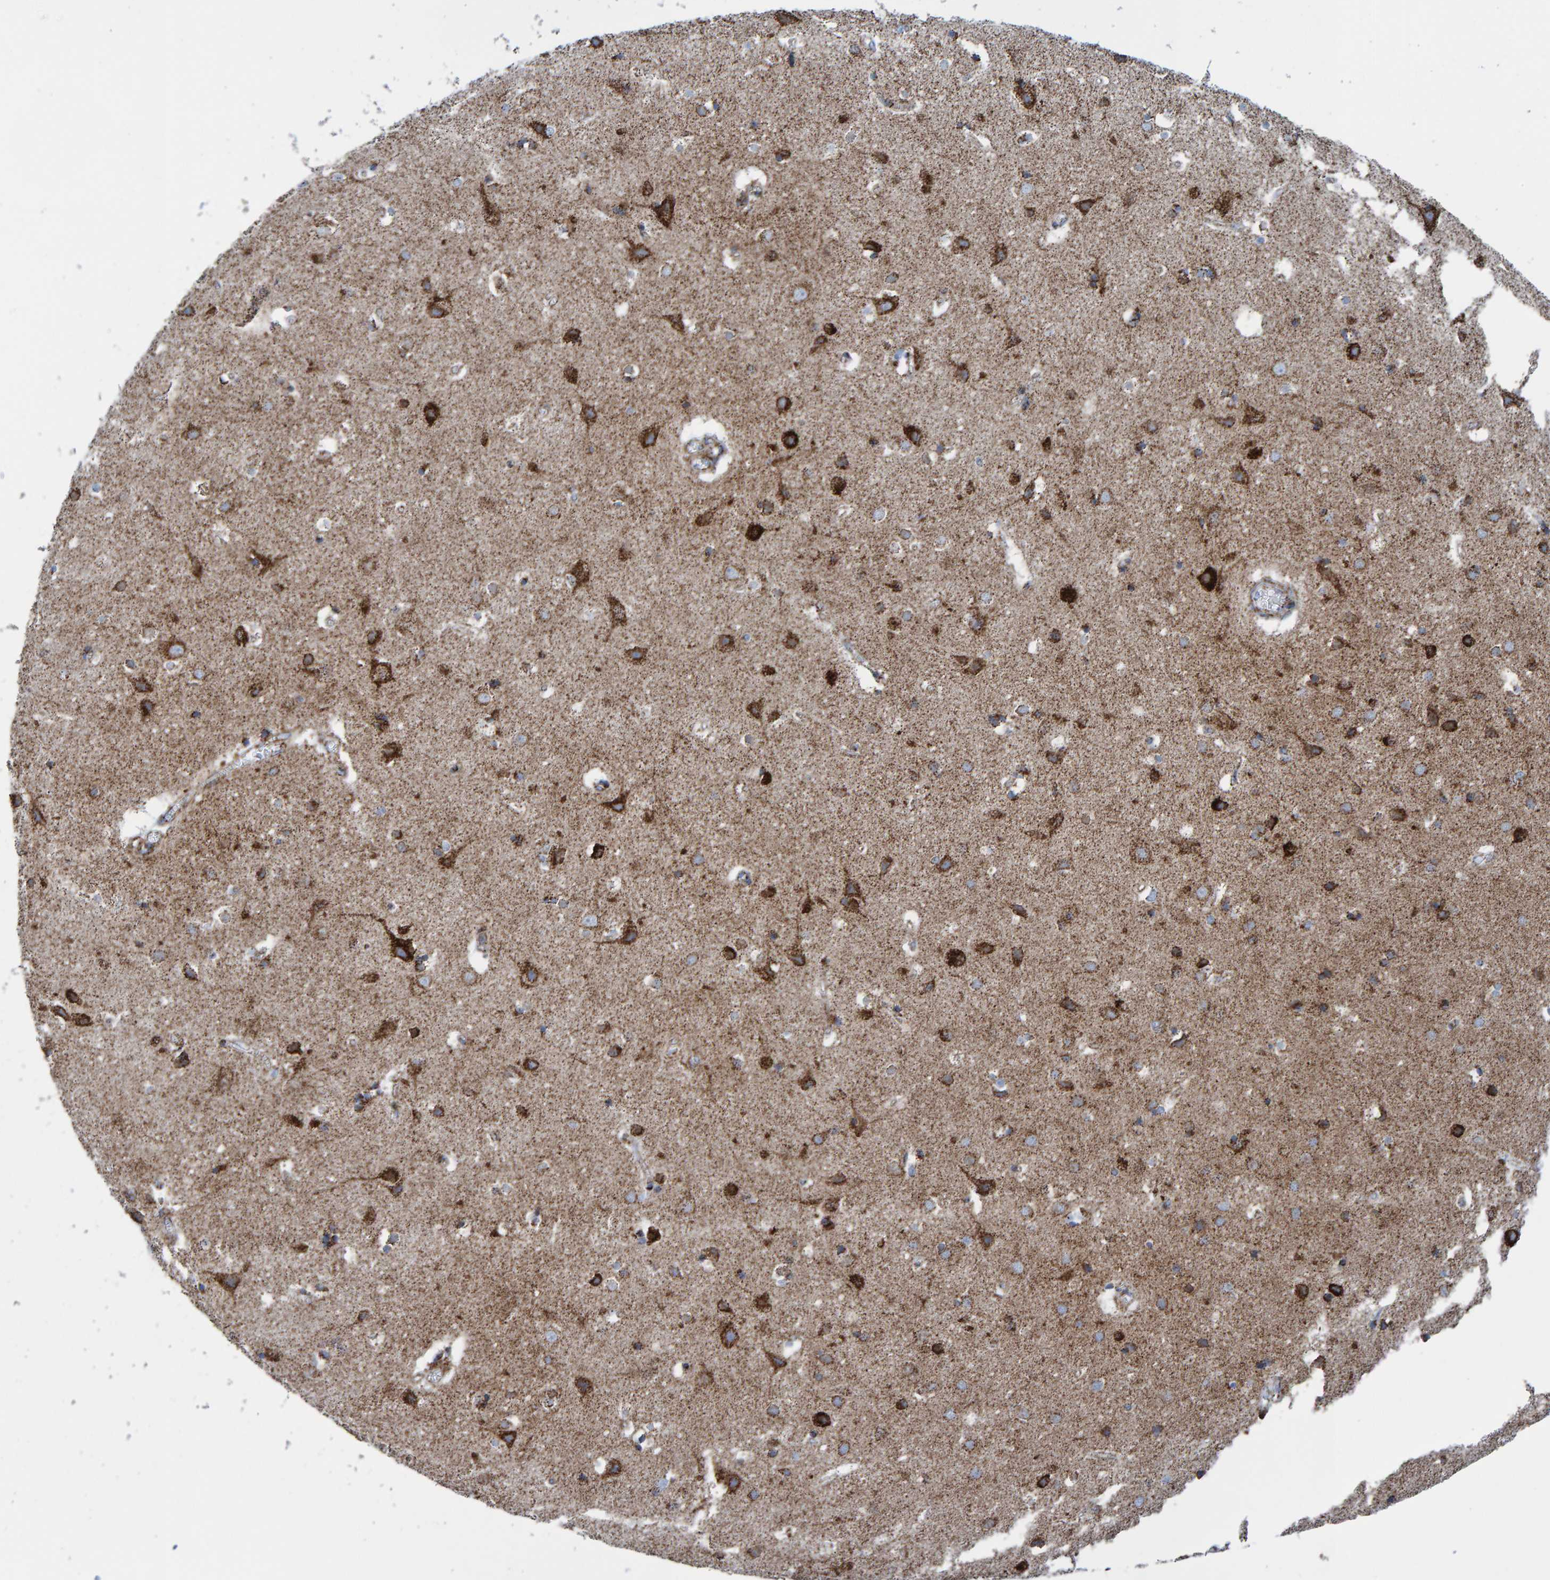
{"staining": {"intensity": "moderate", "quantity": ">75%", "location": "cytoplasmic/membranous"}, "tissue": "cerebral cortex", "cell_type": "Endothelial cells", "image_type": "normal", "snomed": [{"axis": "morphology", "description": "Normal tissue, NOS"}, {"axis": "topography", "description": "Cerebral cortex"}], "caption": "Benign cerebral cortex demonstrates moderate cytoplasmic/membranous staining in about >75% of endothelial cells, visualized by immunohistochemistry.", "gene": "ENSG00000262660", "patient": {"sex": "male", "age": 54}}